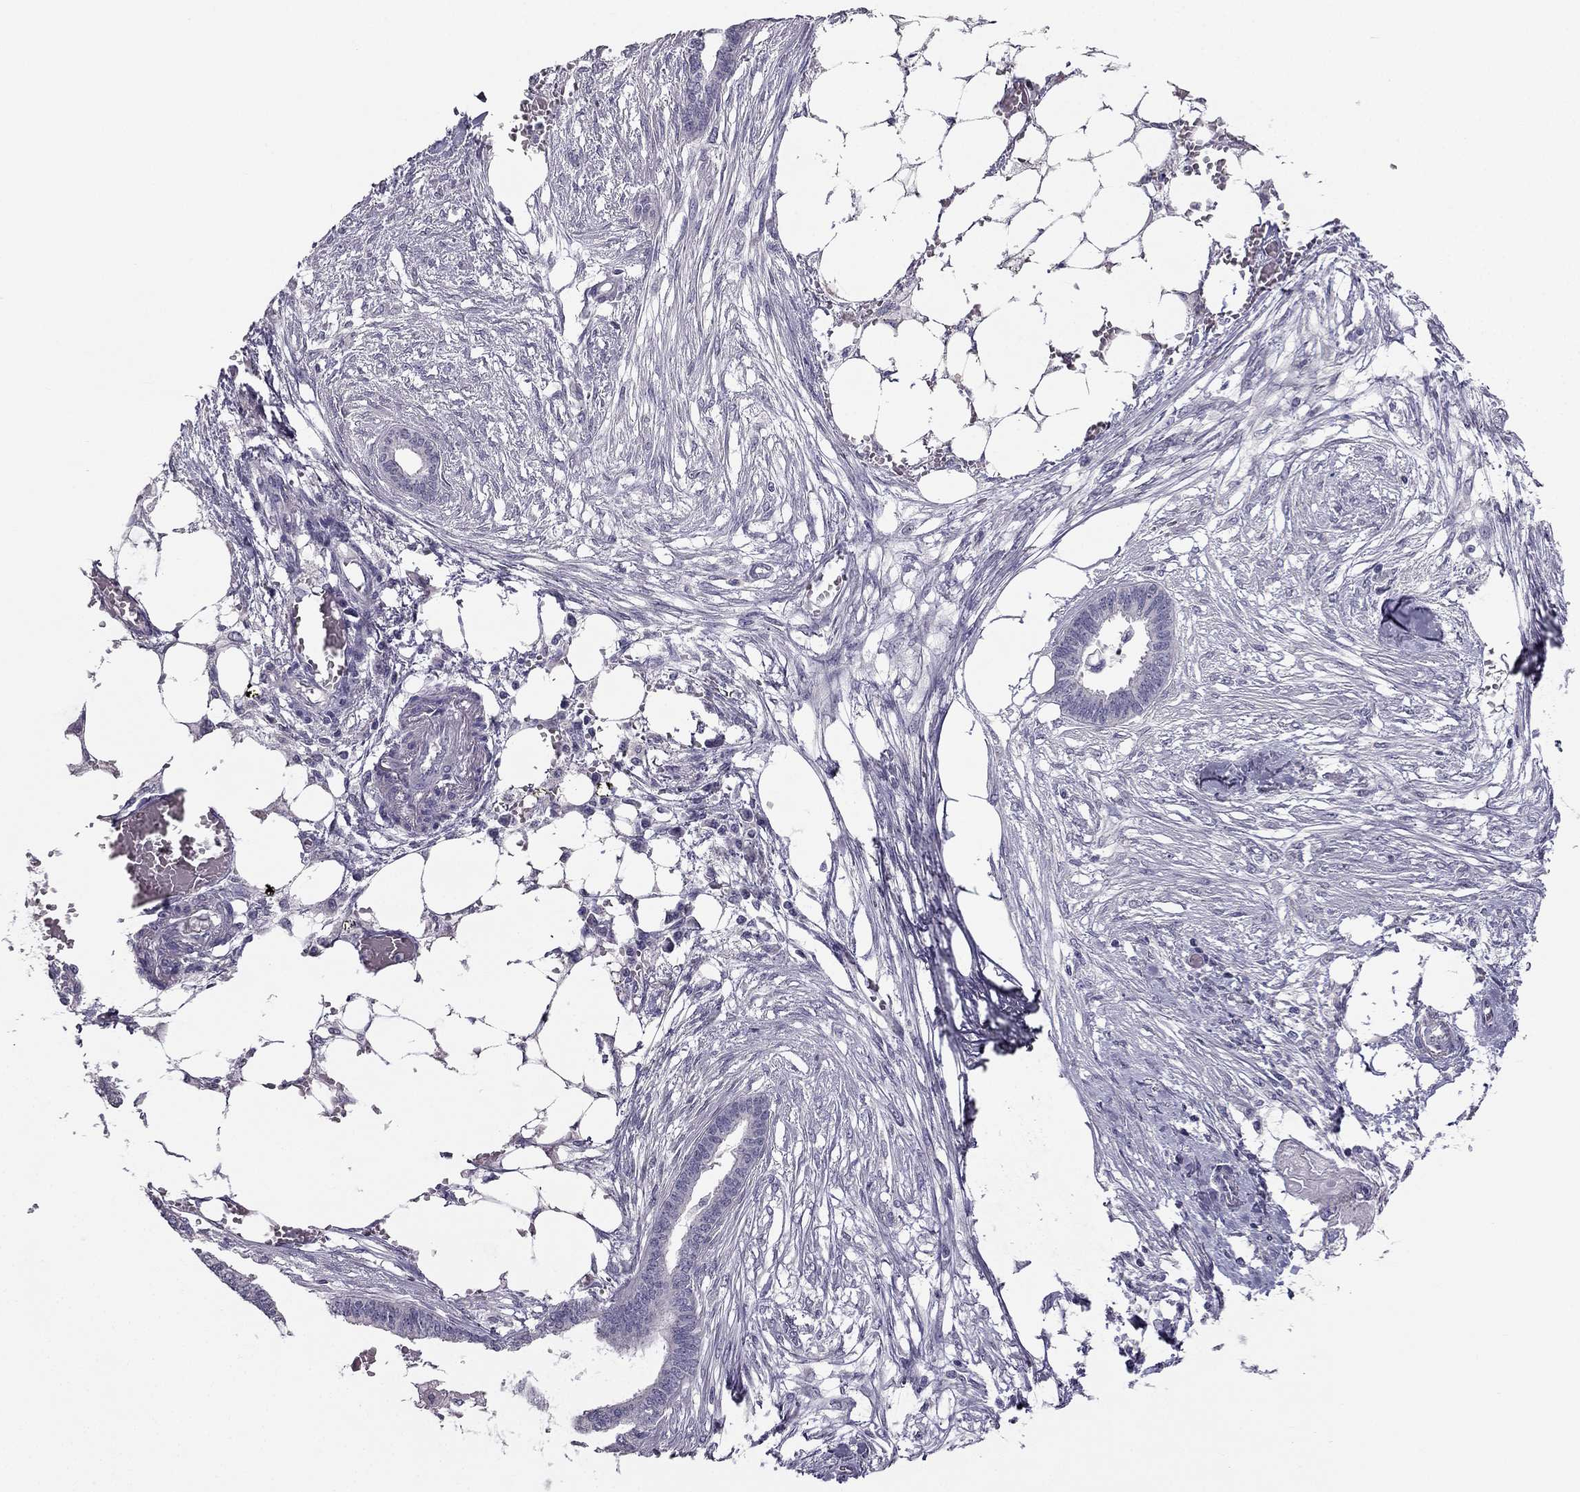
{"staining": {"intensity": "negative", "quantity": "none", "location": "none"}, "tissue": "endometrial cancer", "cell_type": "Tumor cells", "image_type": "cancer", "snomed": [{"axis": "morphology", "description": "Adenocarcinoma, NOS"}, {"axis": "morphology", "description": "Adenocarcinoma, metastatic, NOS"}, {"axis": "topography", "description": "Adipose tissue"}, {"axis": "topography", "description": "Endometrium"}], "caption": "DAB (3,3'-diaminobenzidine) immunohistochemical staining of endometrial cancer reveals no significant expression in tumor cells.", "gene": "HSFX1", "patient": {"sex": "female", "age": 67}}